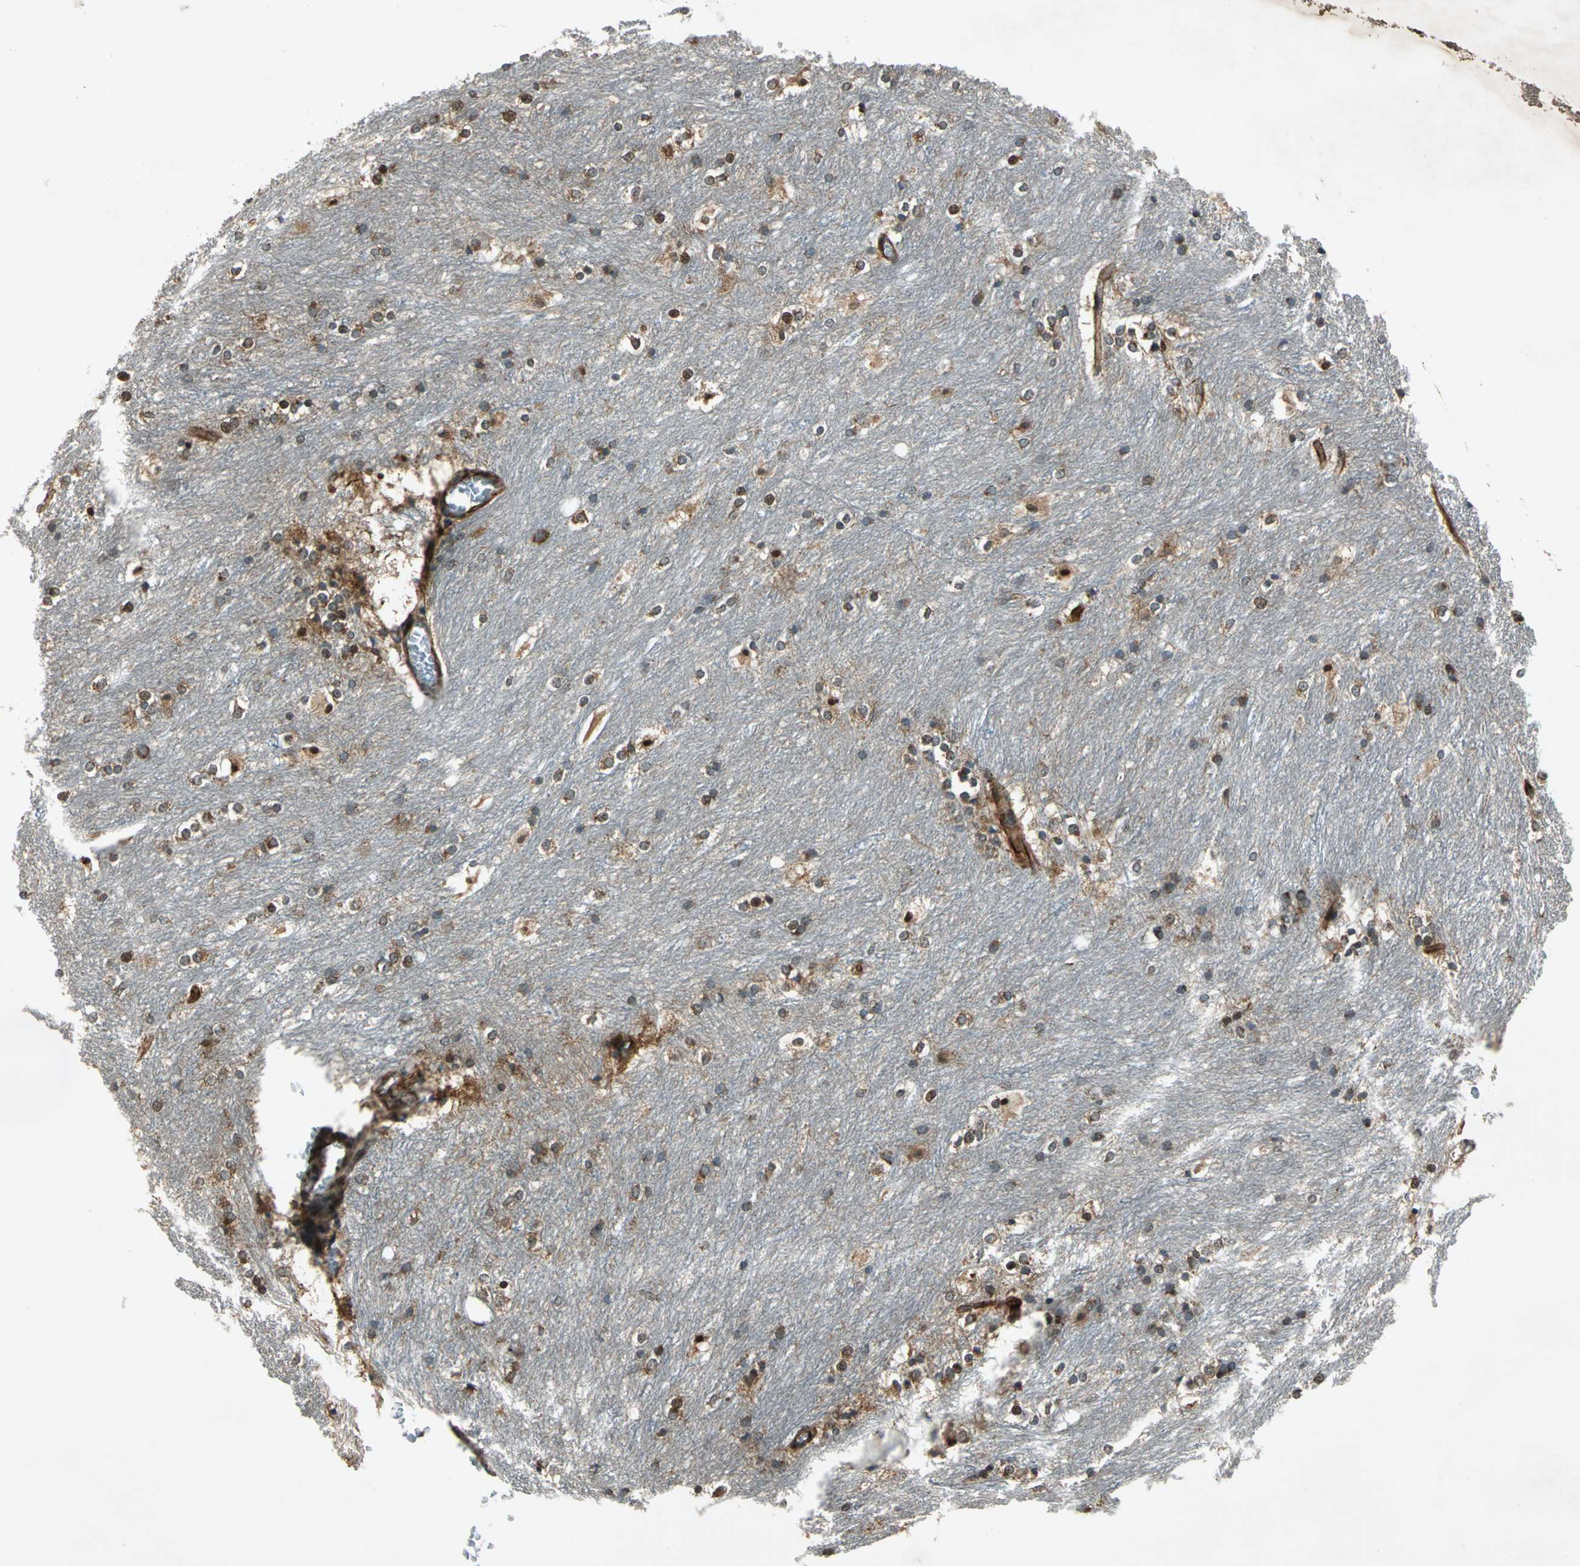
{"staining": {"intensity": "strong", "quantity": "25%-75%", "location": "cytoplasmic/membranous,nuclear"}, "tissue": "caudate", "cell_type": "Glial cells", "image_type": "normal", "snomed": [{"axis": "morphology", "description": "Normal tissue, NOS"}, {"axis": "topography", "description": "Lateral ventricle wall"}], "caption": "Strong cytoplasmic/membranous,nuclear staining is identified in approximately 25%-75% of glial cells in benign caudate. The protein of interest is shown in brown color, while the nuclei are stained blue.", "gene": "EXD2", "patient": {"sex": "female", "age": 19}}